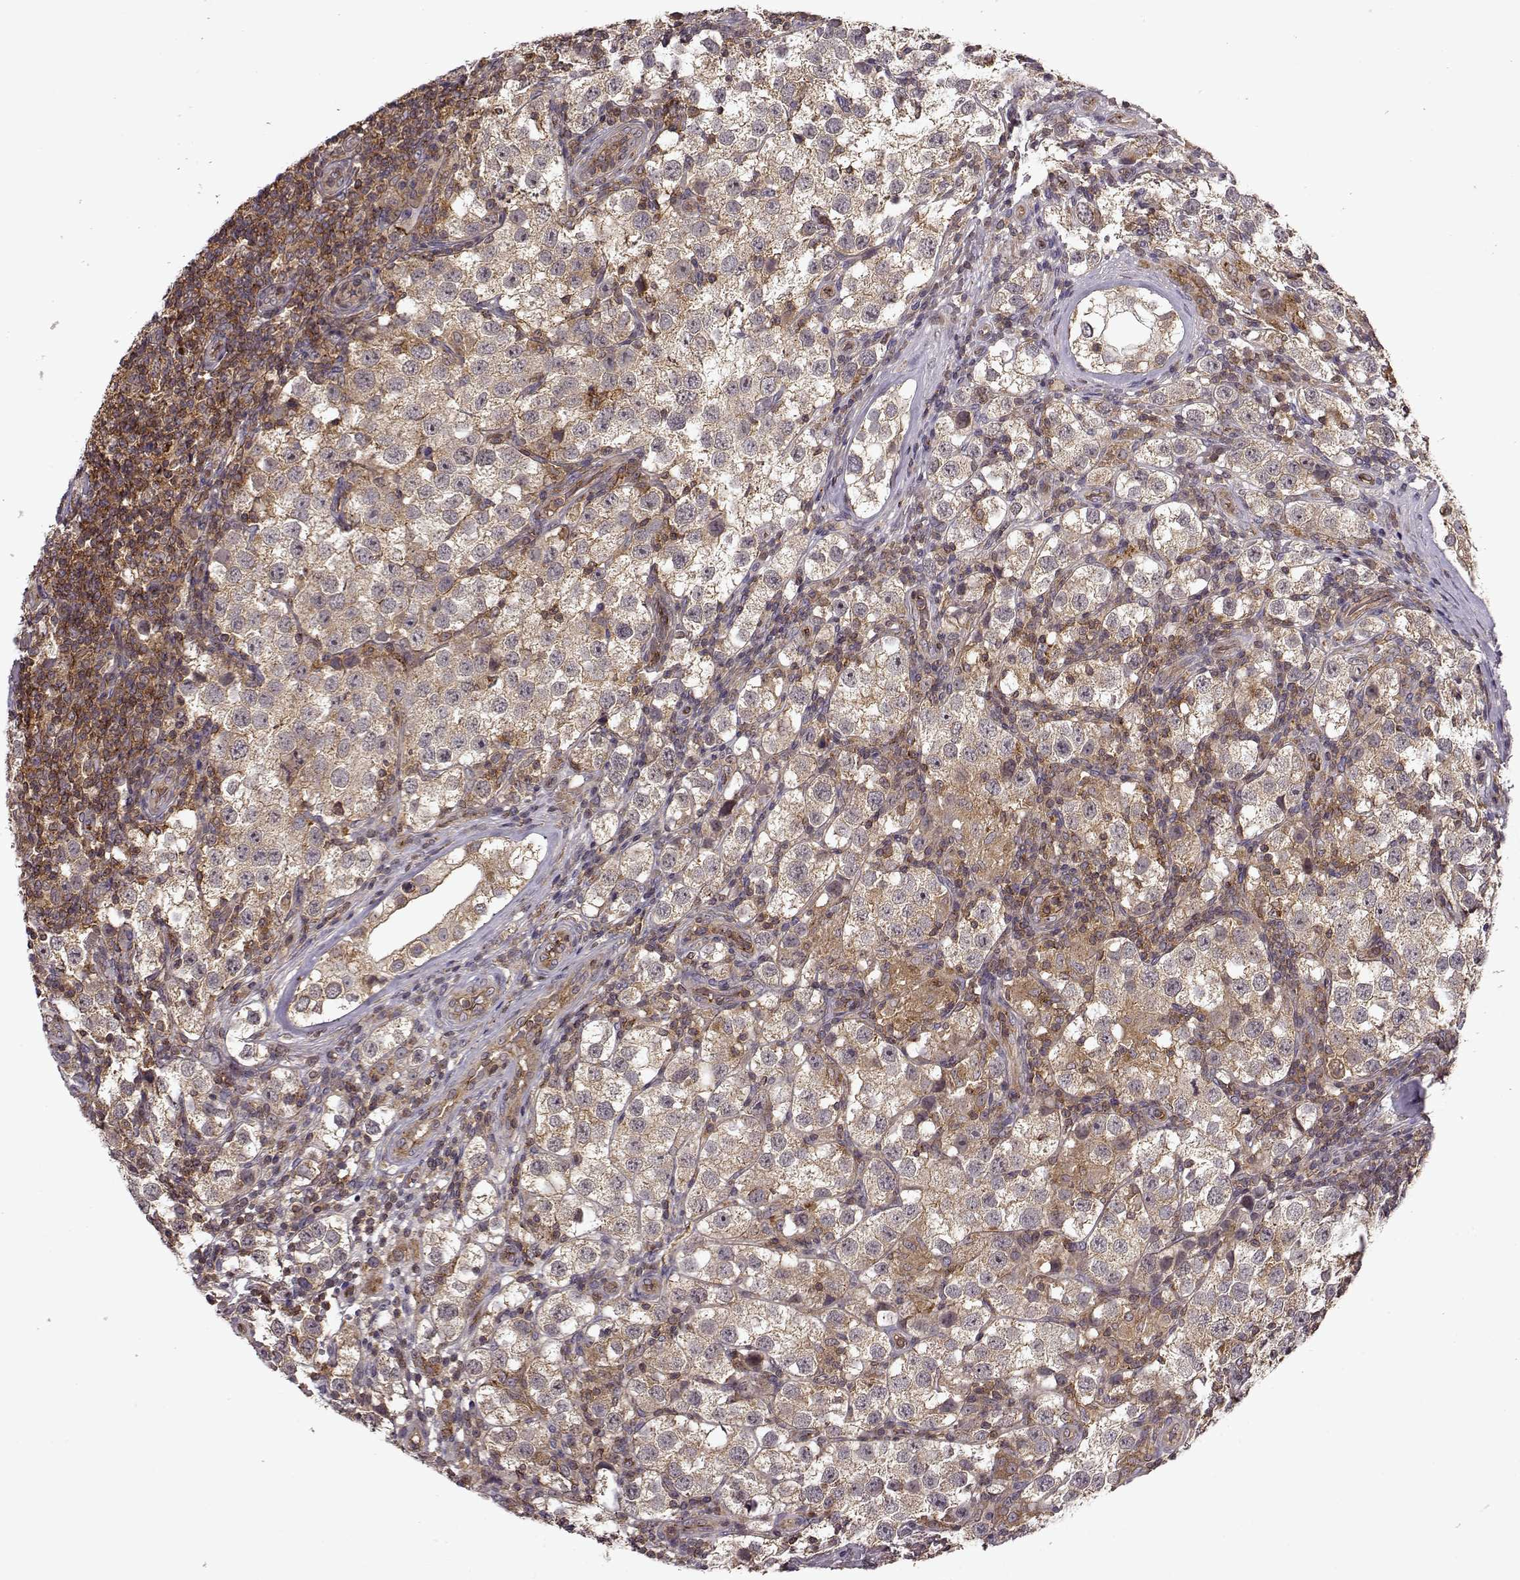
{"staining": {"intensity": "weak", "quantity": ">75%", "location": "cytoplasmic/membranous"}, "tissue": "testis cancer", "cell_type": "Tumor cells", "image_type": "cancer", "snomed": [{"axis": "morphology", "description": "Seminoma, NOS"}, {"axis": "topography", "description": "Testis"}], "caption": "High-magnification brightfield microscopy of testis cancer stained with DAB (3,3'-diaminobenzidine) (brown) and counterstained with hematoxylin (blue). tumor cells exhibit weak cytoplasmic/membranous expression is seen in about>75% of cells. The staining is performed using DAB brown chromogen to label protein expression. The nuclei are counter-stained blue using hematoxylin.", "gene": "IFRD2", "patient": {"sex": "male", "age": 37}}